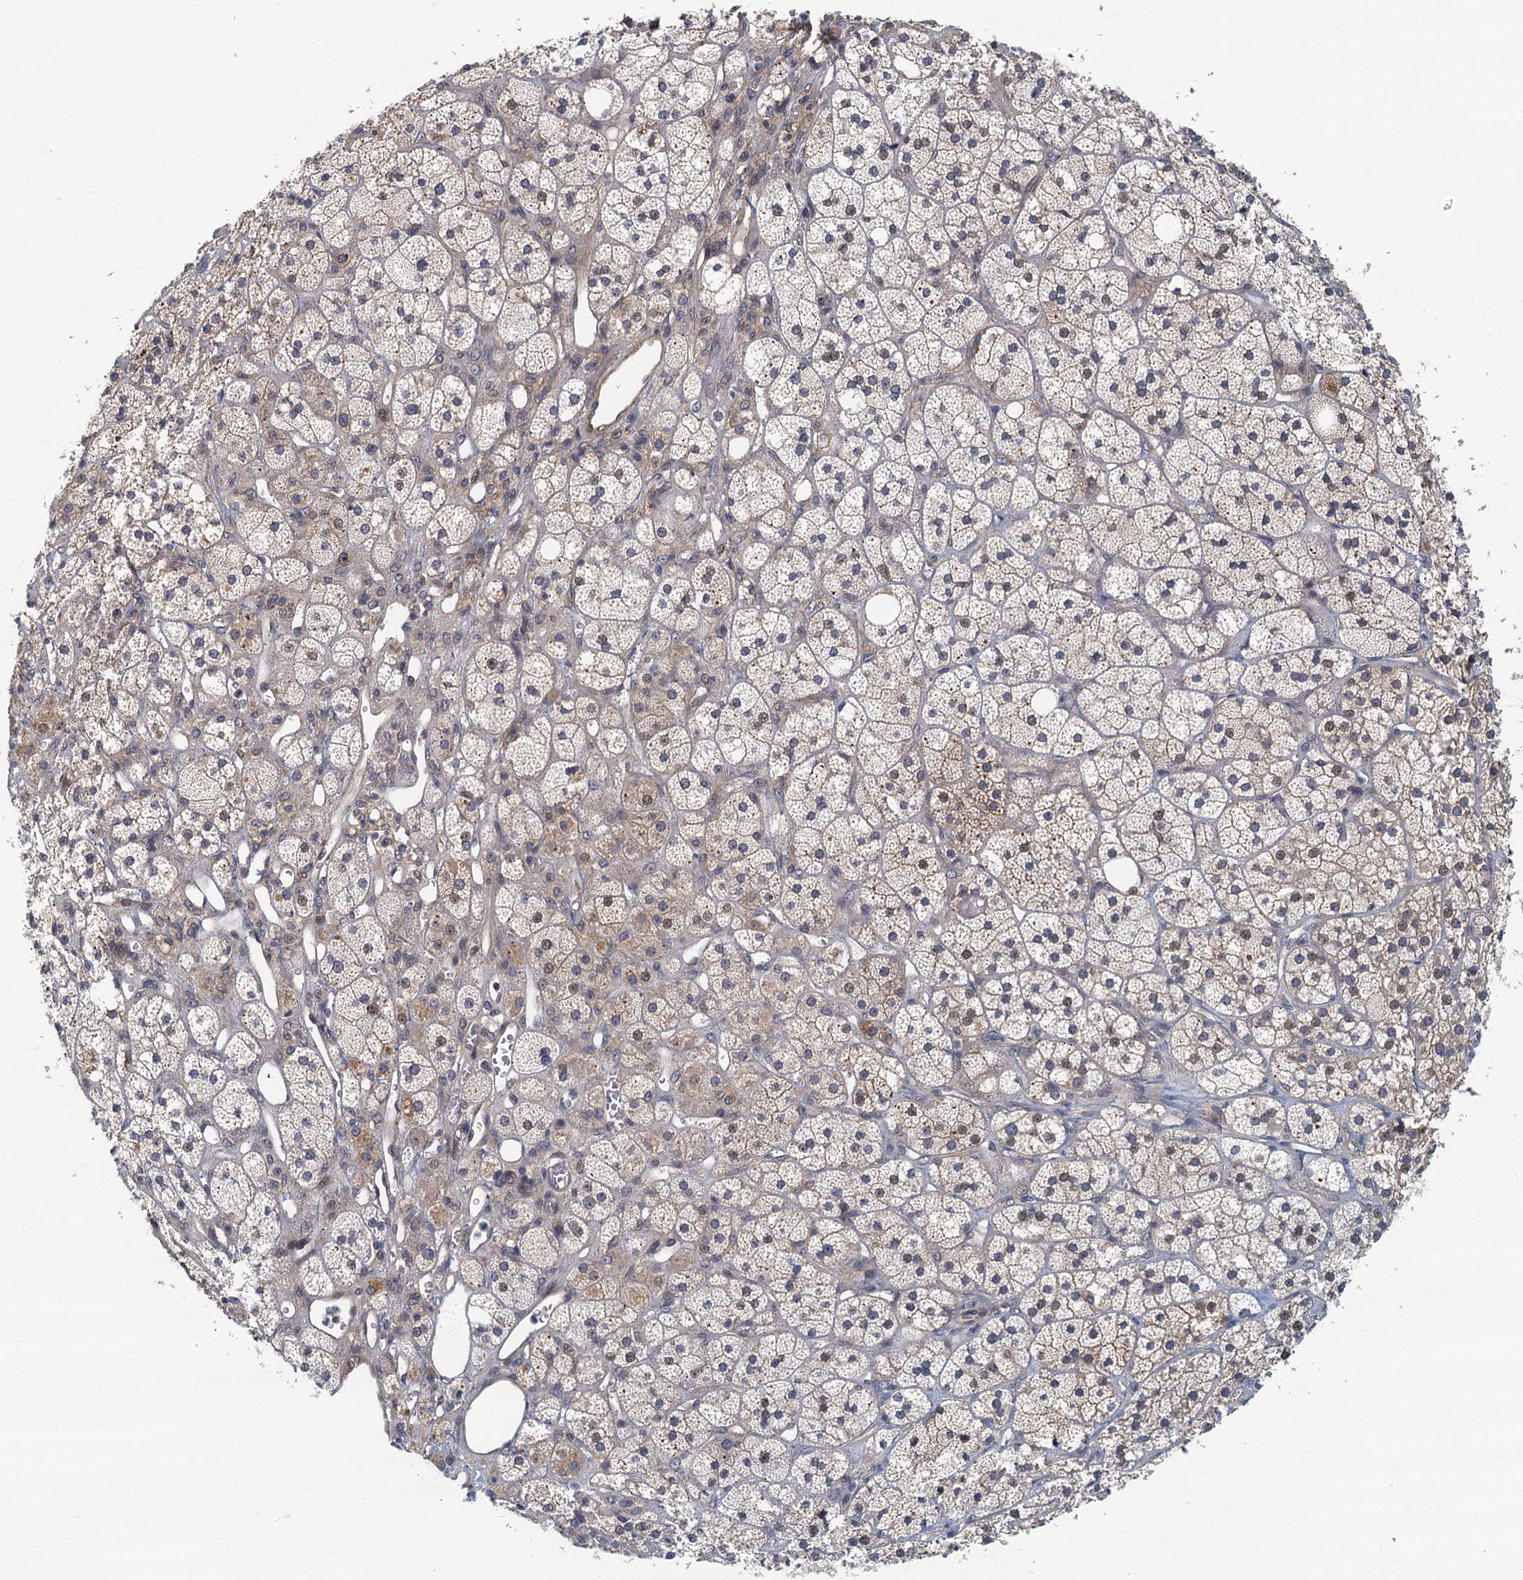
{"staining": {"intensity": "moderate", "quantity": "<25%", "location": "cytoplasmic/membranous"}, "tissue": "adrenal gland", "cell_type": "Glandular cells", "image_type": "normal", "snomed": [{"axis": "morphology", "description": "Normal tissue, NOS"}, {"axis": "topography", "description": "Adrenal gland"}], "caption": "A brown stain highlights moderate cytoplasmic/membranous expression of a protein in glandular cells of unremarkable human adrenal gland.", "gene": "CKAP2L", "patient": {"sex": "male", "age": 61}}